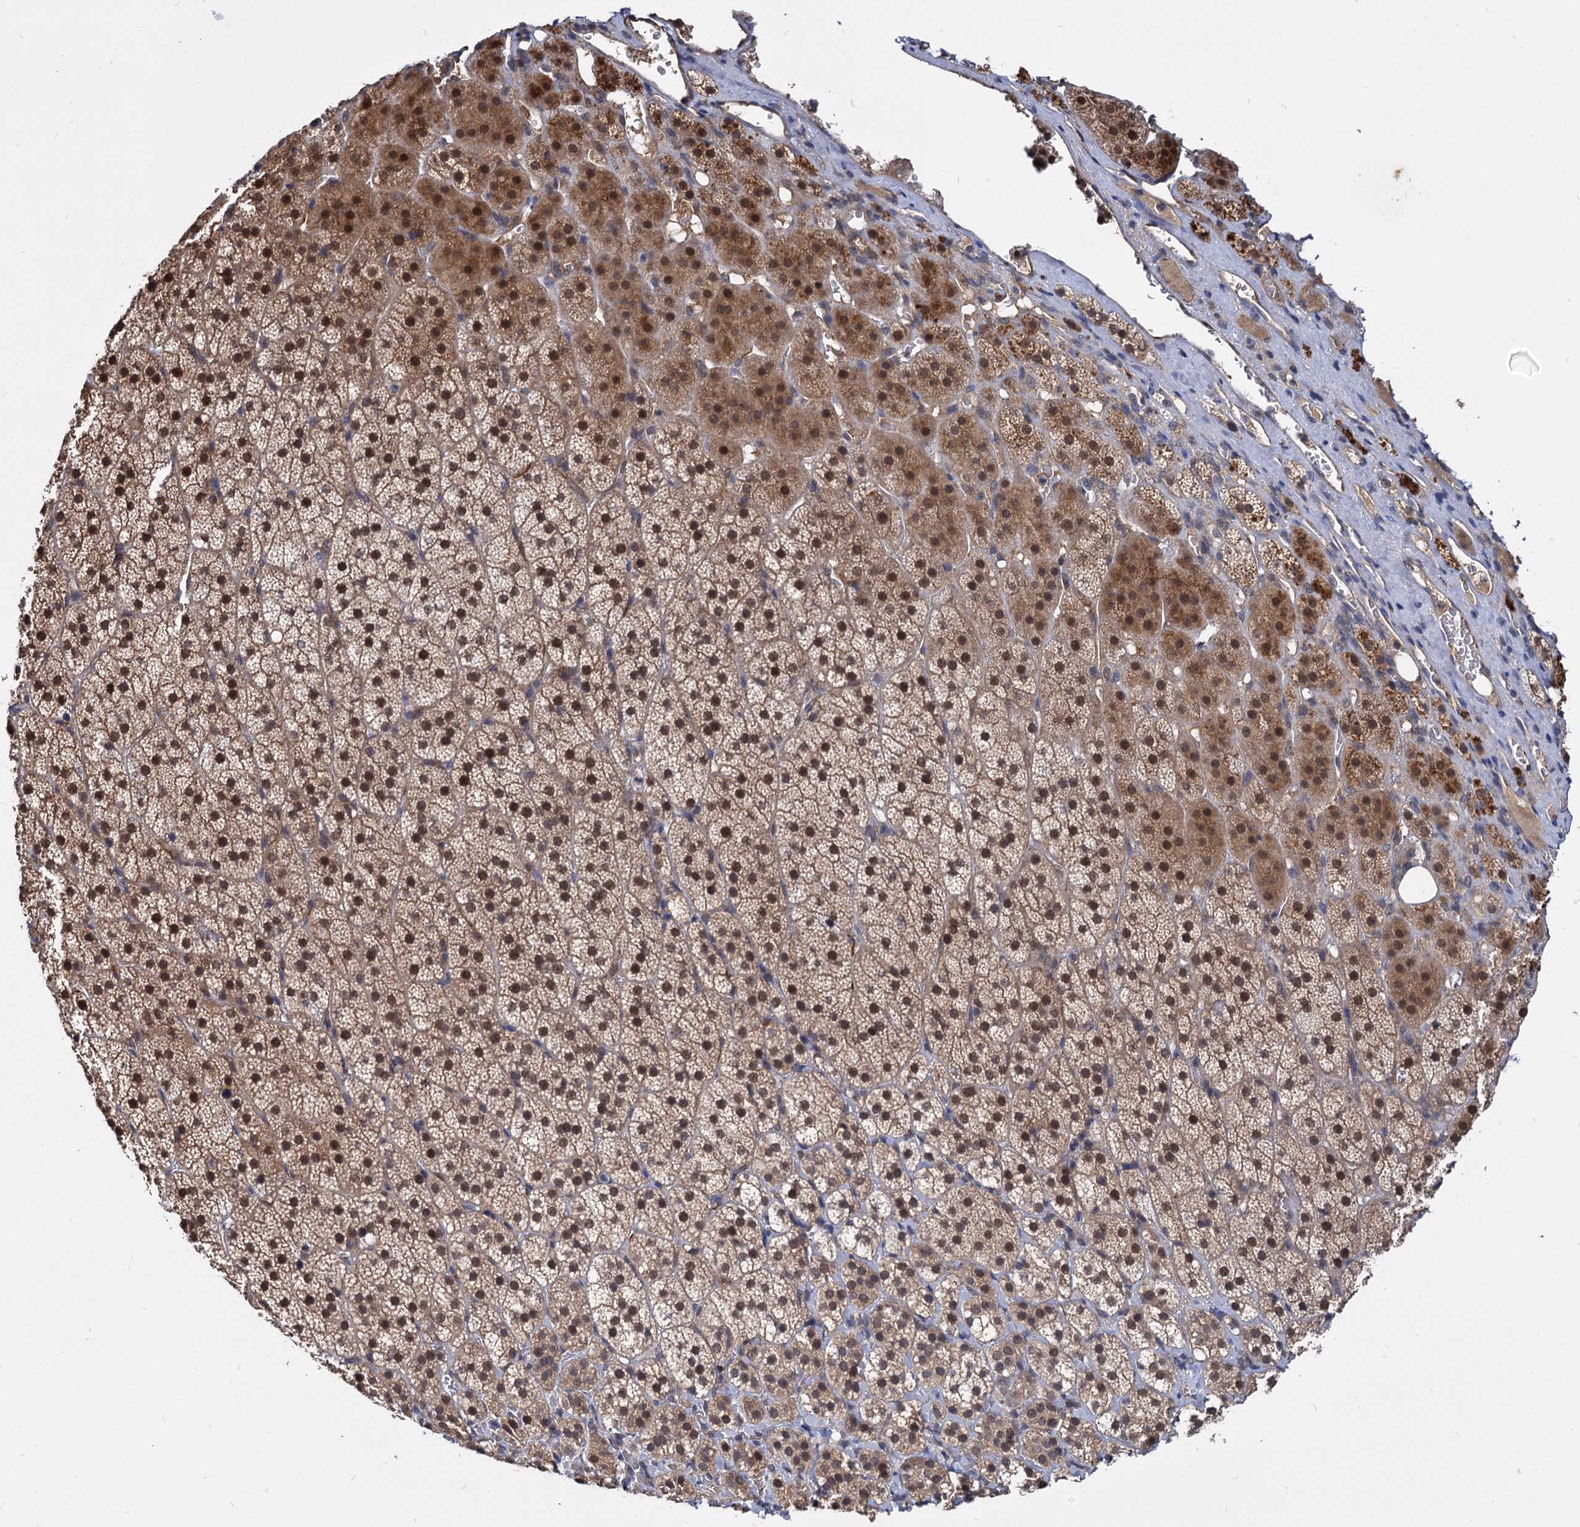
{"staining": {"intensity": "moderate", "quantity": ">75%", "location": "cytoplasmic/membranous,nuclear"}, "tissue": "adrenal gland", "cell_type": "Glandular cells", "image_type": "normal", "snomed": [{"axis": "morphology", "description": "Normal tissue, NOS"}, {"axis": "topography", "description": "Adrenal gland"}], "caption": "Immunohistochemistry photomicrograph of unremarkable adrenal gland: human adrenal gland stained using IHC displays medium levels of moderate protein expression localized specifically in the cytoplasmic/membranous,nuclear of glandular cells, appearing as a cytoplasmic/membranous,nuclear brown color.", "gene": "PSMD4", "patient": {"sex": "female", "age": 44}}